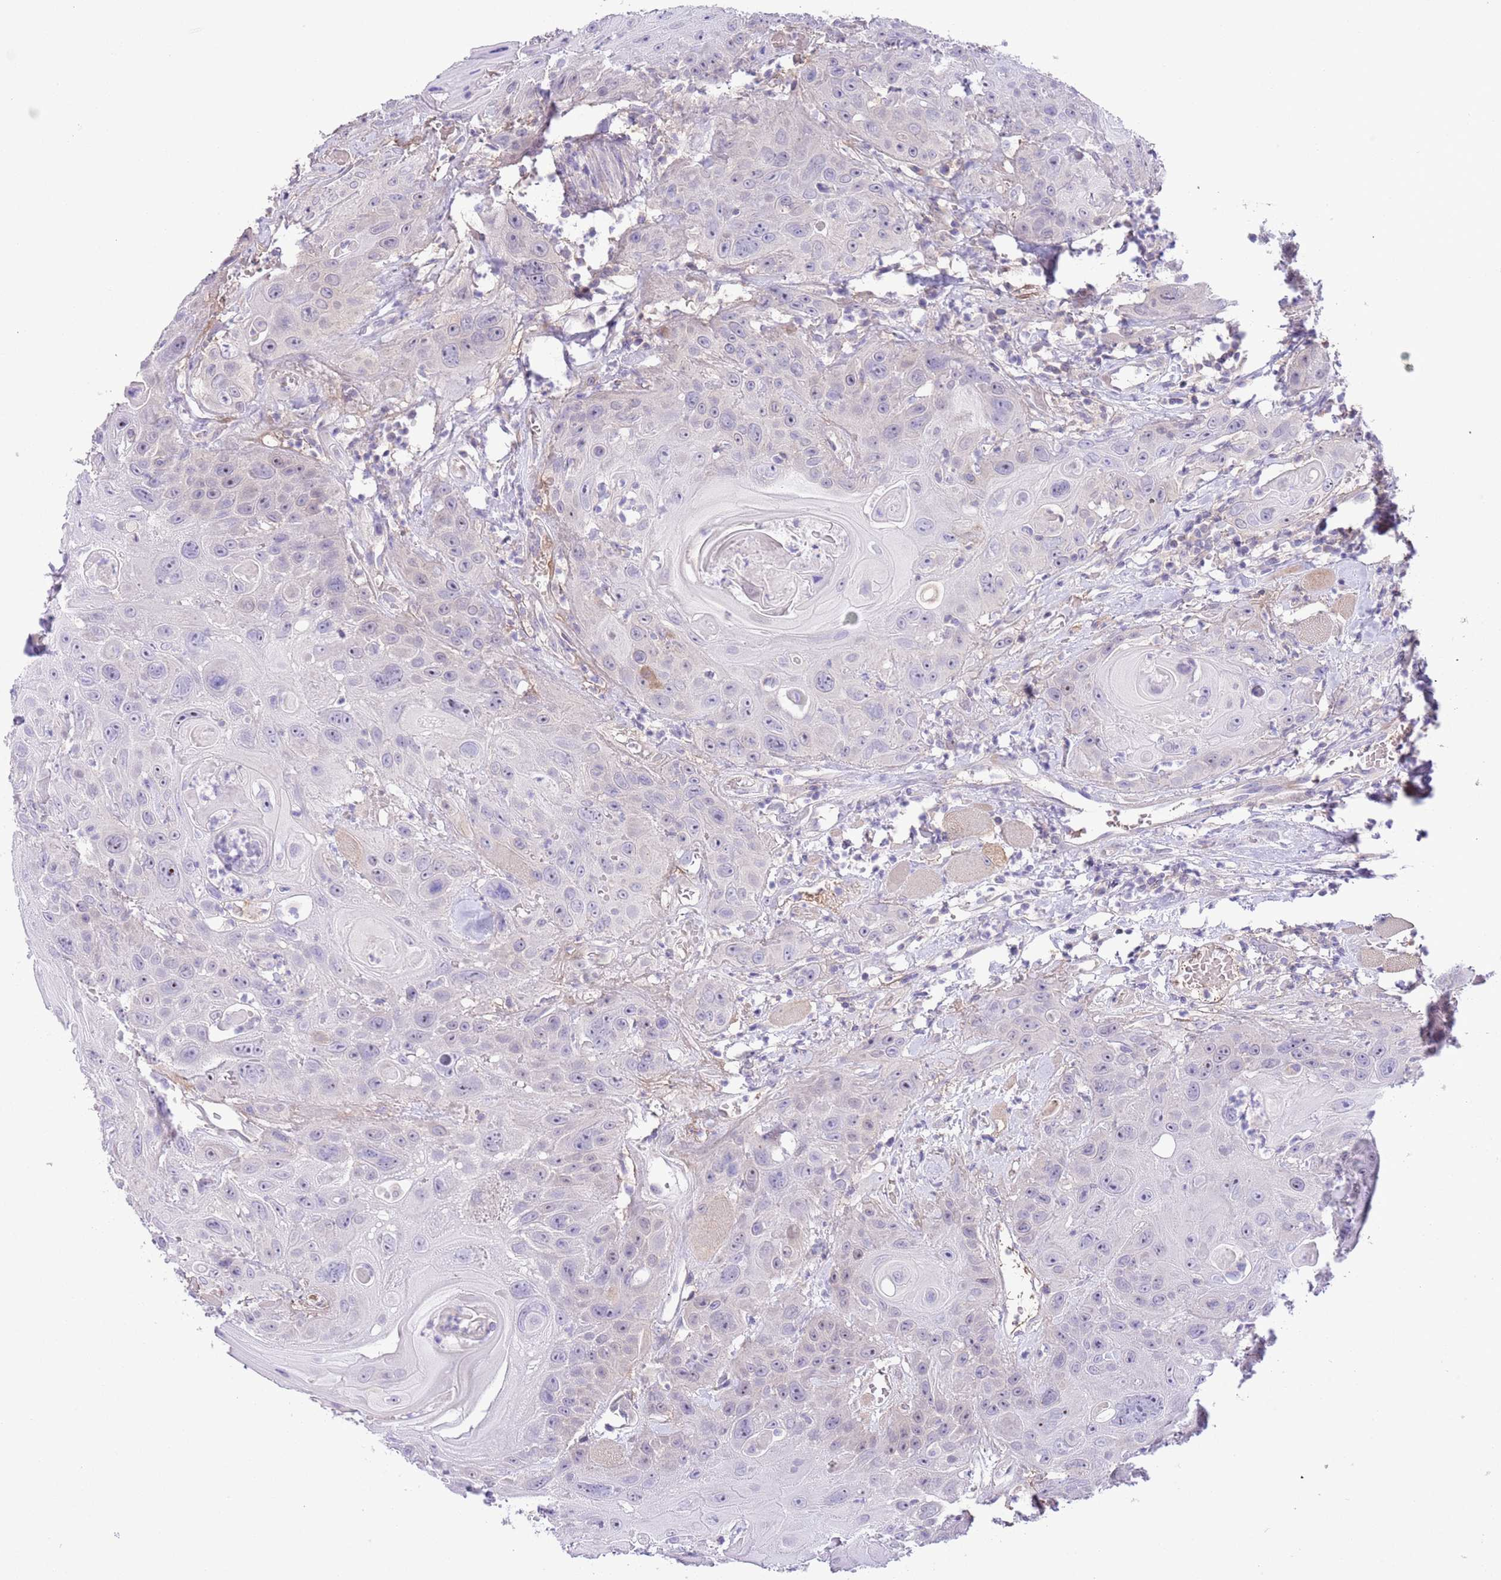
{"staining": {"intensity": "negative", "quantity": "none", "location": "none"}, "tissue": "head and neck cancer", "cell_type": "Tumor cells", "image_type": "cancer", "snomed": [{"axis": "morphology", "description": "Squamous cell carcinoma, NOS"}, {"axis": "topography", "description": "Head-Neck"}], "caption": "IHC histopathology image of neoplastic tissue: human head and neck cancer (squamous cell carcinoma) stained with DAB displays no significant protein expression in tumor cells. (DAB (3,3'-diaminobenzidine) immunohistochemistry (IHC), high magnification).", "gene": "PRR32", "patient": {"sex": "female", "age": 59}}